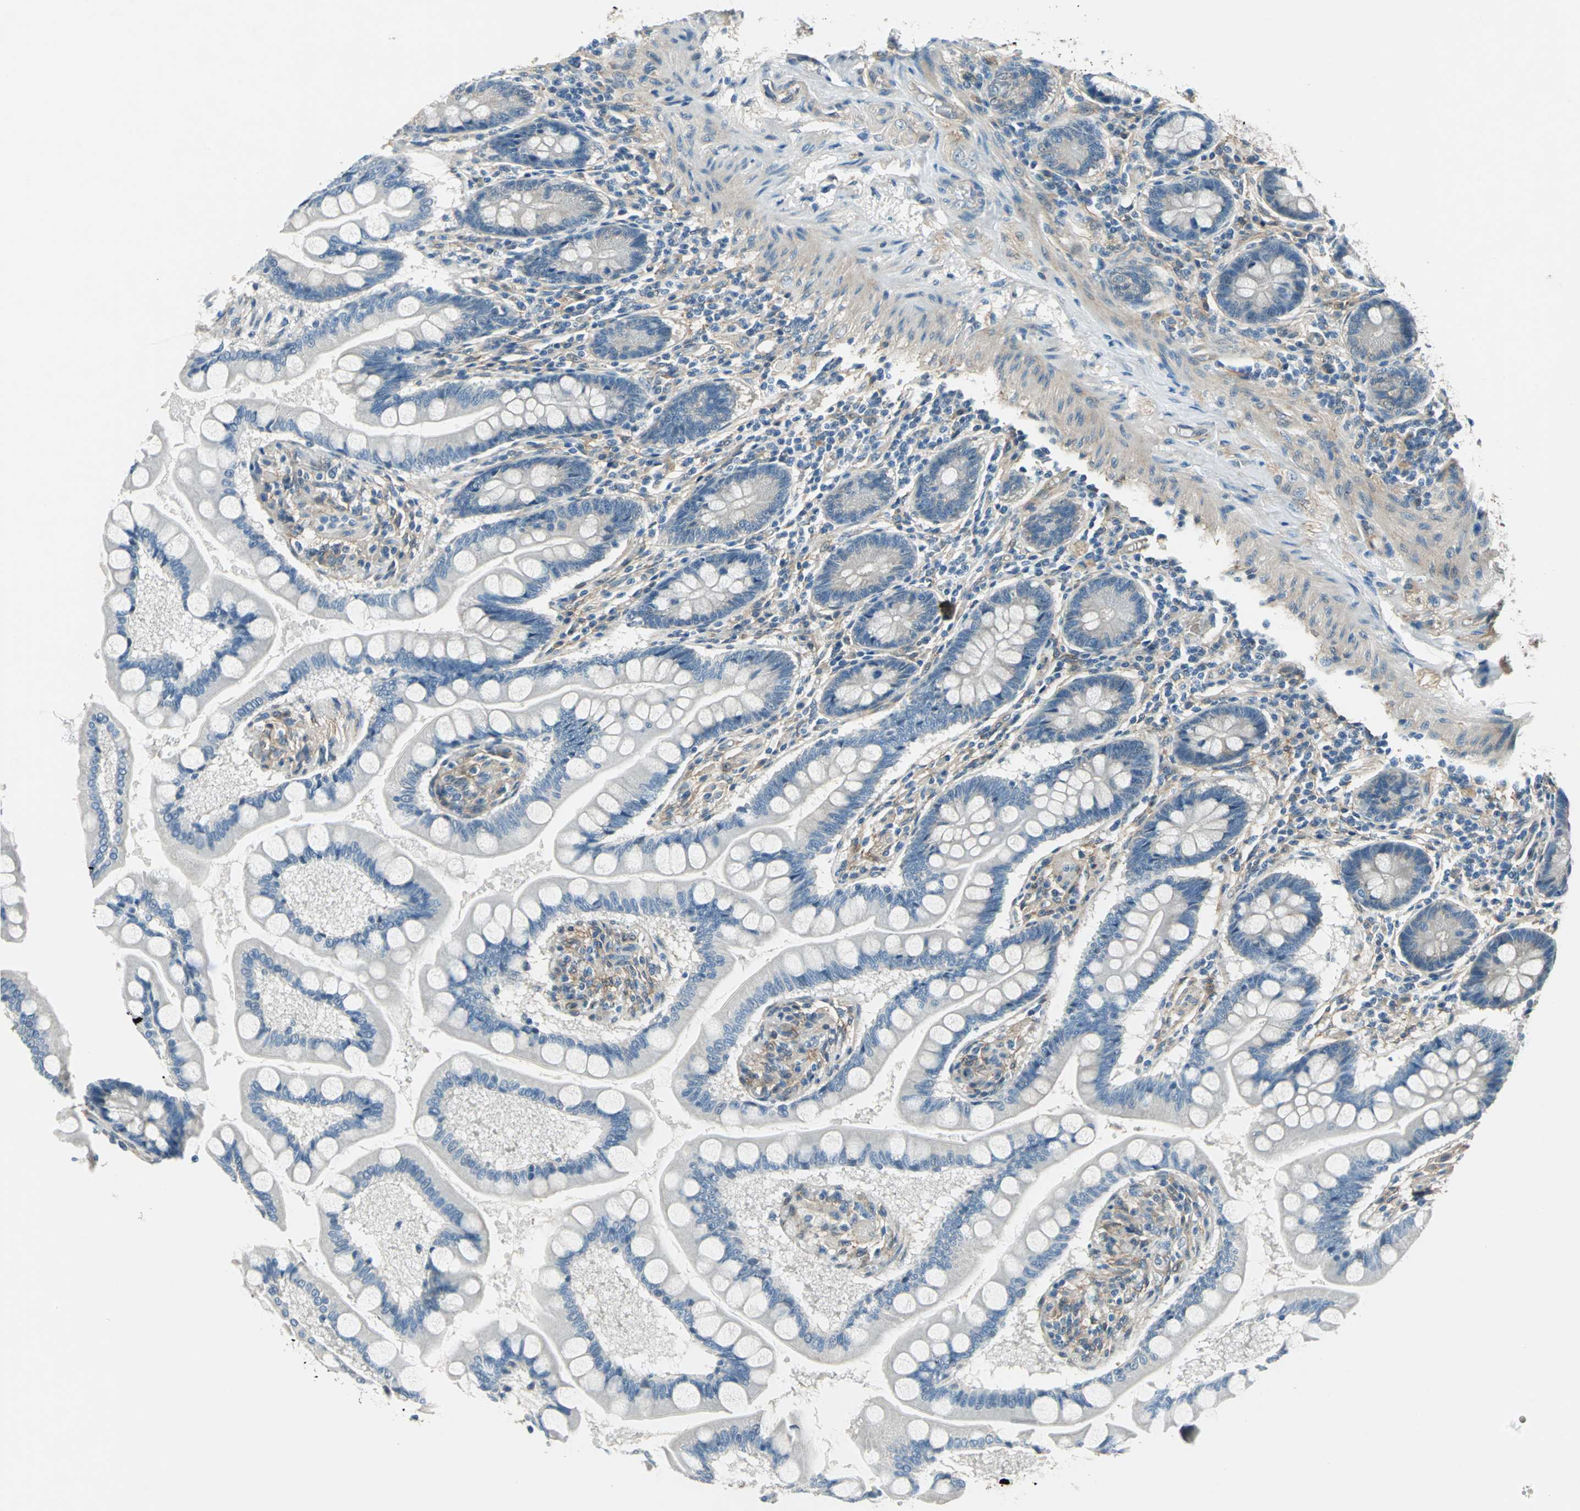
{"staining": {"intensity": "weak", "quantity": "25%-75%", "location": "cytoplasmic/membranous"}, "tissue": "small intestine", "cell_type": "Glandular cells", "image_type": "normal", "snomed": [{"axis": "morphology", "description": "Normal tissue, NOS"}, {"axis": "topography", "description": "Small intestine"}], "caption": "A brown stain labels weak cytoplasmic/membranous staining of a protein in glandular cells of normal human small intestine.", "gene": "CDC42EP1", "patient": {"sex": "male", "age": 41}}